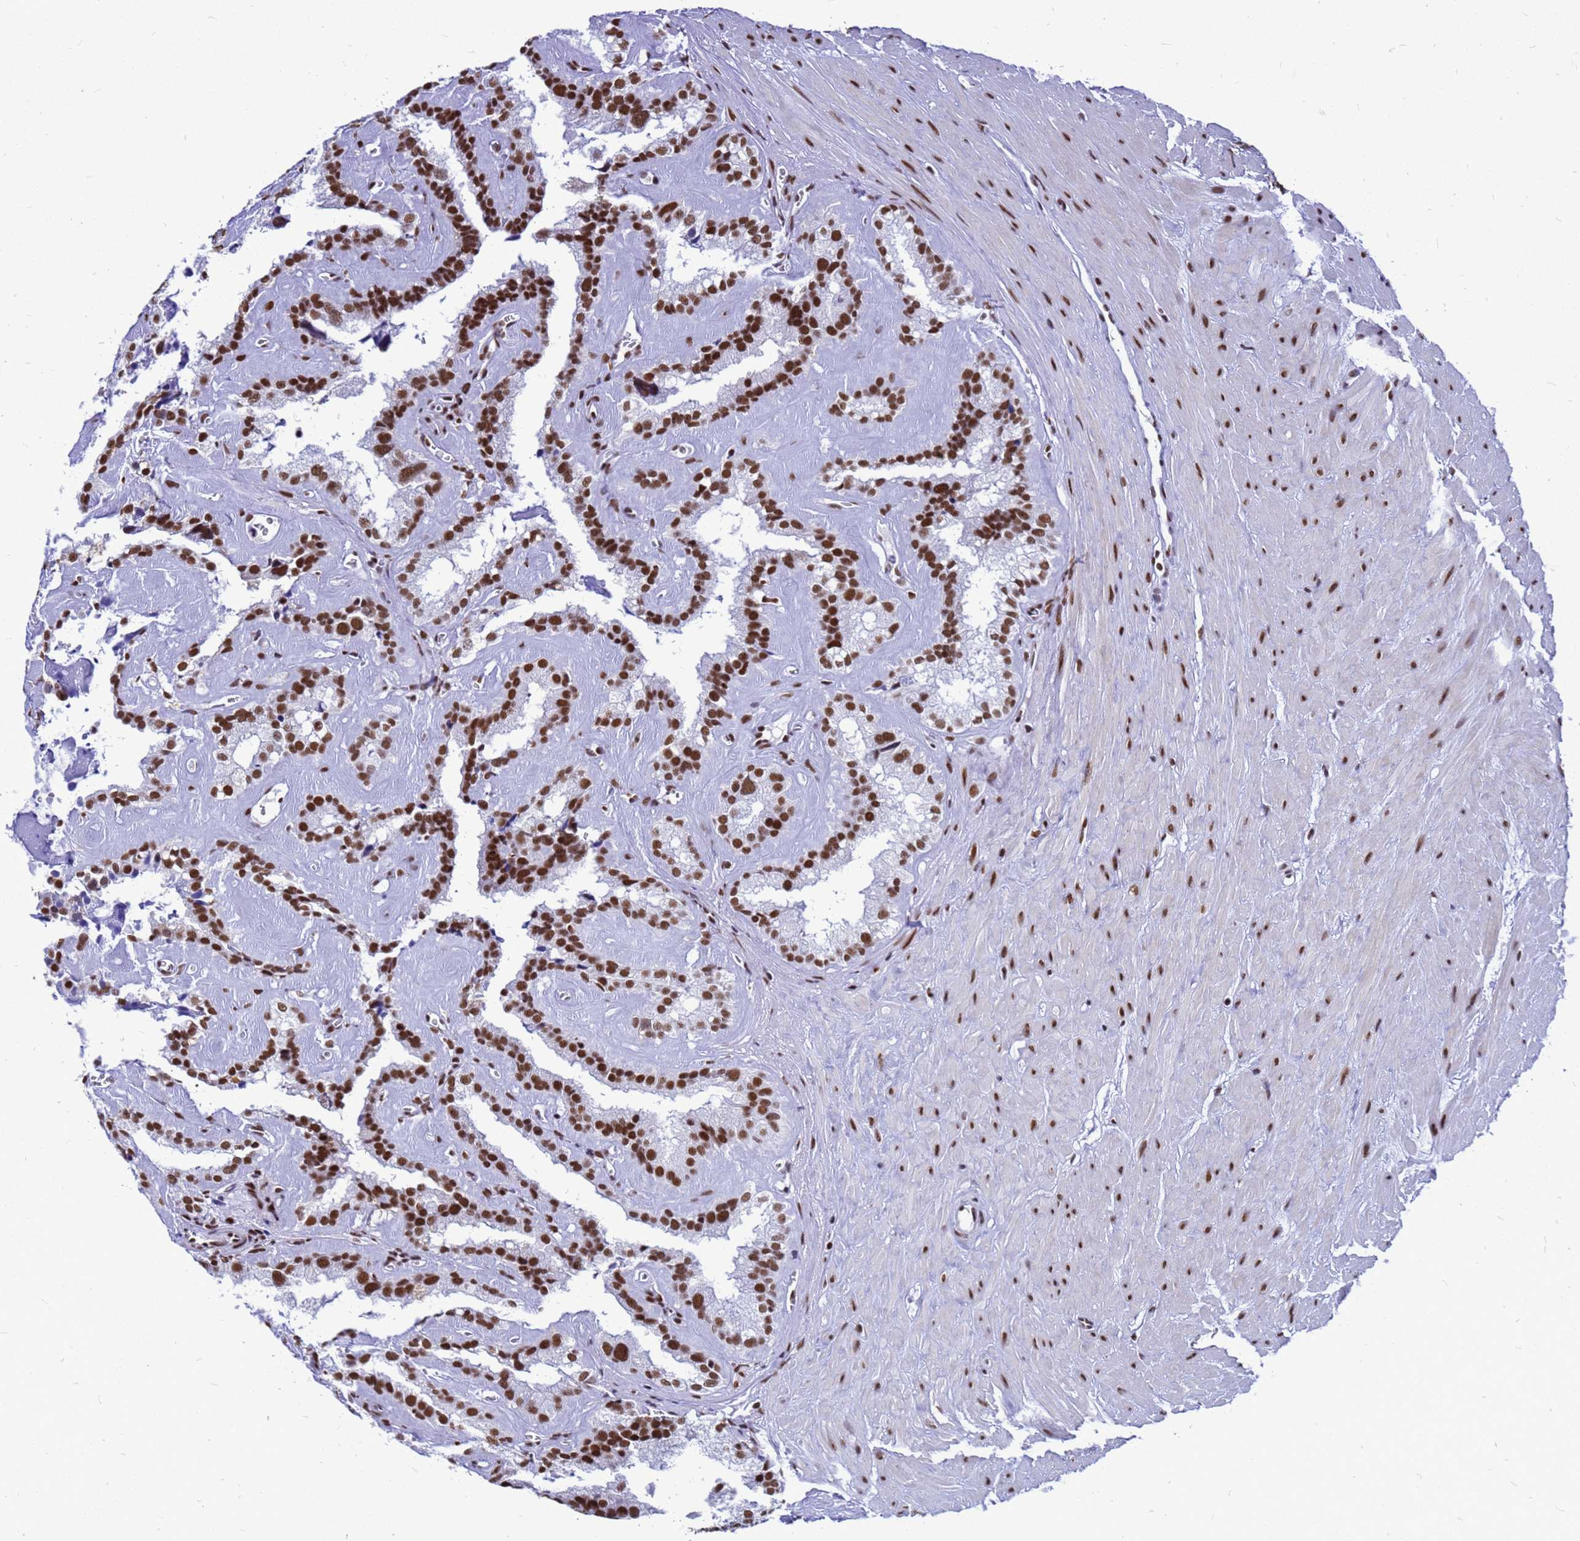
{"staining": {"intensity": "strong", "quantity": ">75%", "location": "nuclear"}, "tissue": "seminal vesicle", "cell_type": "Glandular cells", "image_type": "normal", "snomed": [{"axis": "morphology", "description": "Normal tissue, NOS"}, {"axis": "topography", "description": "Prostate"}, {"axis": "topography", "description": "Seminal veicle"}], "caption": "DAB immunohistochemical staining of unremarkable human seminal vesicle reveals strong nuclear protein expression in approximately >75% of glandular cells.", "gene": "SART3", "patient": {"sex": "male", "age": 59}}